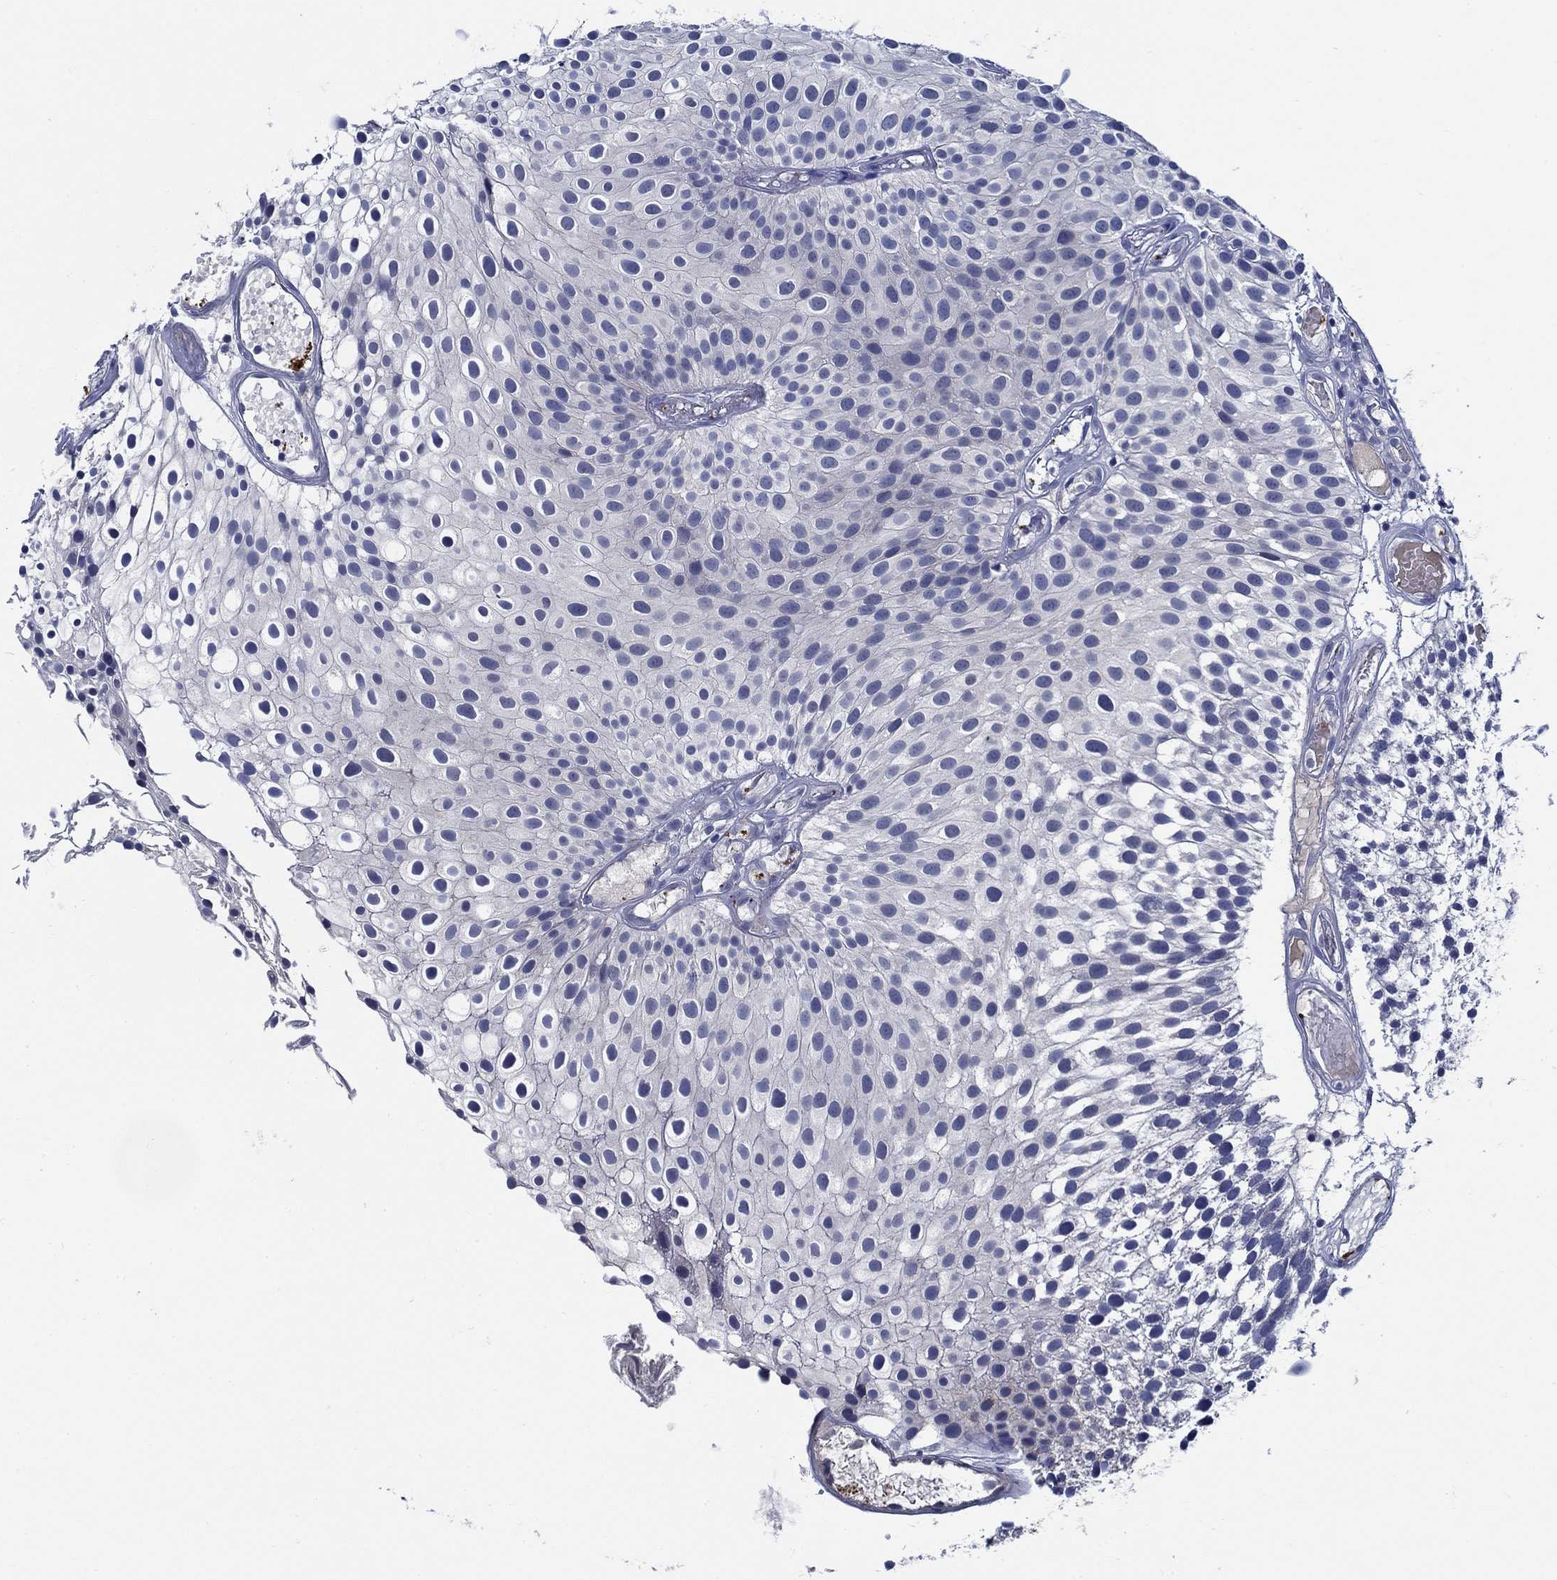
{"staining": {"intensity": "negative", "quantity": "none", "location": "none"}, "tissue": "urothelial cancer", "cell_type": "Tumor cells", "image_type": "cancer", "snomed": [{"axis": "morphology", "description": "Urothelial carcinoma, Low grade"}, {"axis": "topography", "description": "Urinary bladder"}], "caption": "A micrograph of human low-grade urothelial carcinoma is negative for staining in tumor cells. The staining was performed using DAB (3,3'-diaminobenzidine) to visualize the protein expression in brown, while the nuclei were stained in blue with hematoxylin (Magnification: 20x).", "gene": "ALOX12", "patient": {"sex": "male", "age": 79}}